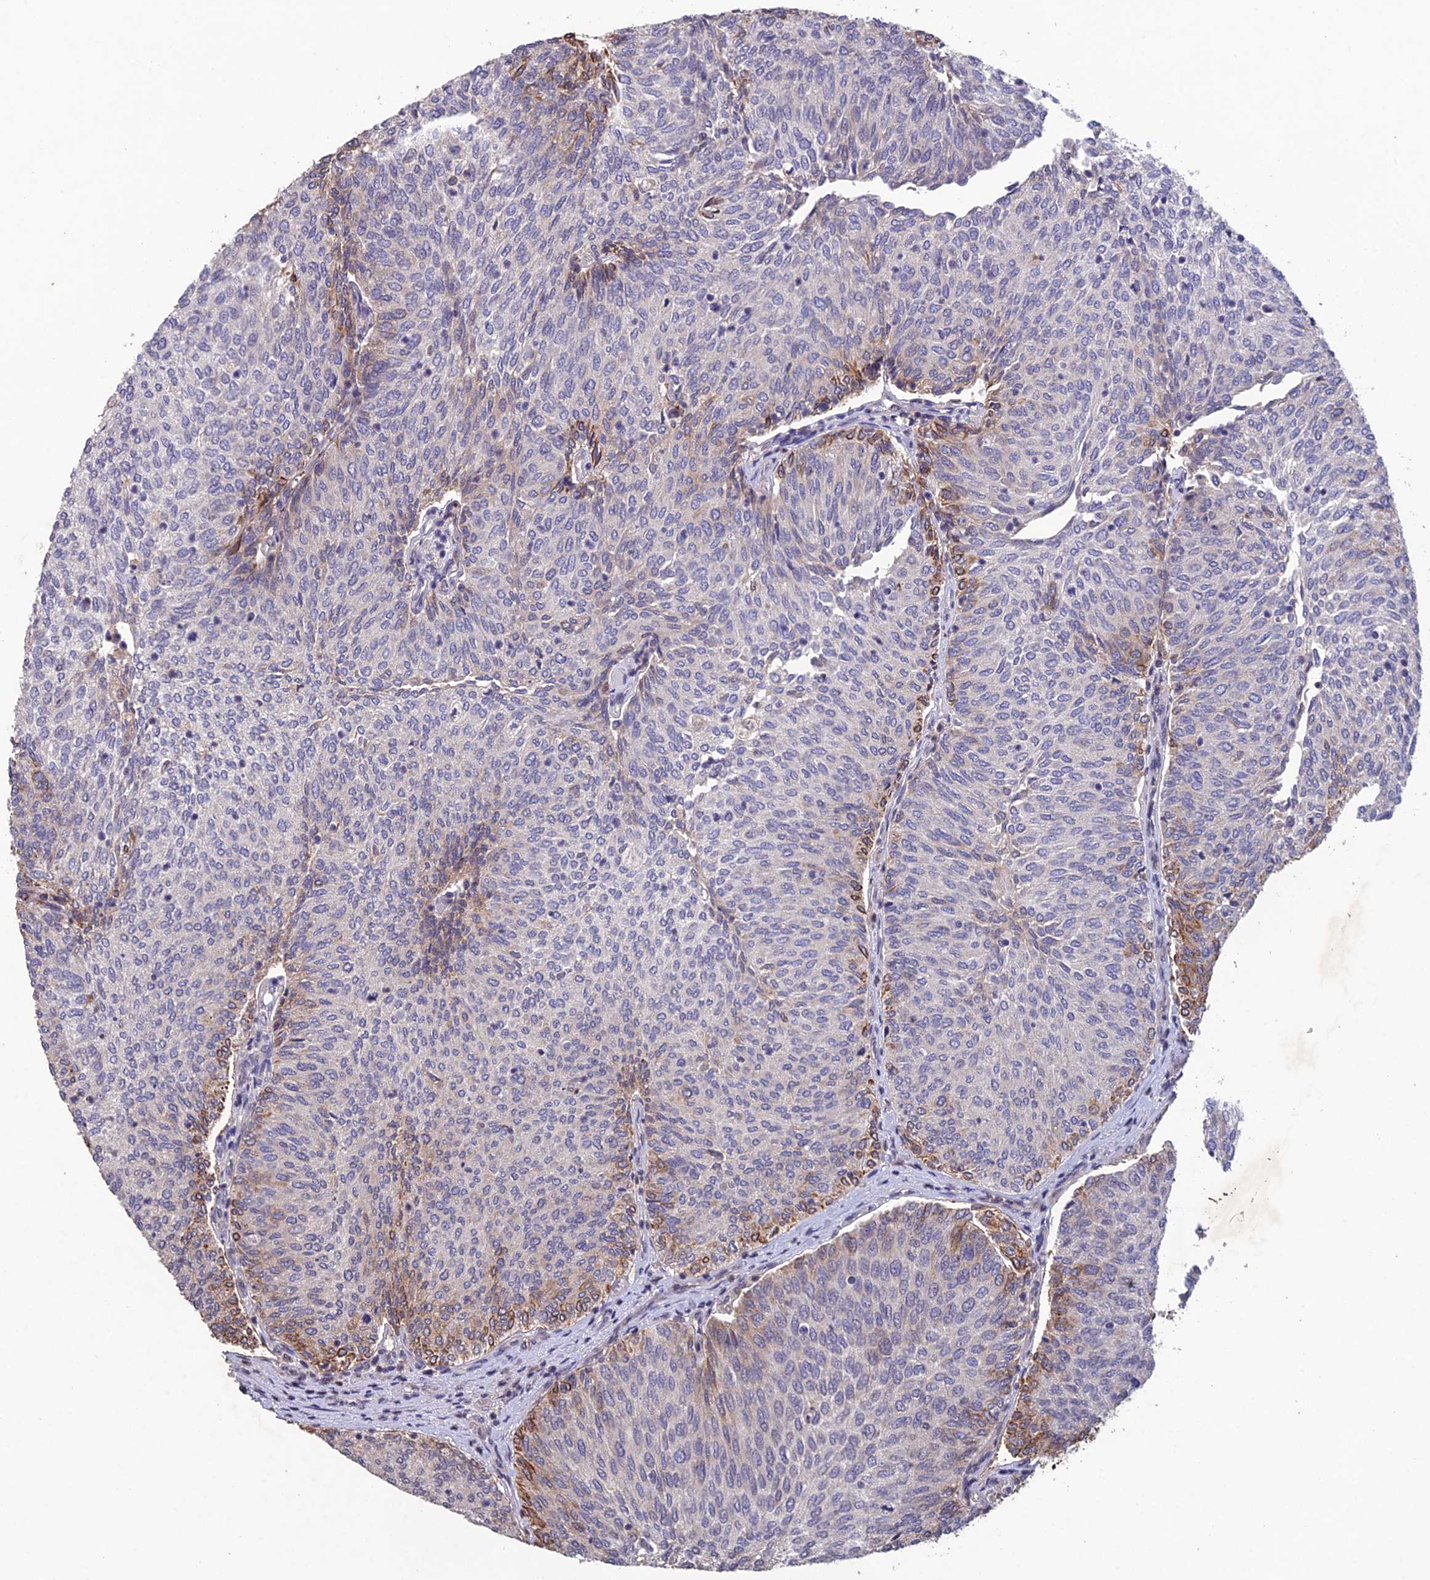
{"staining": {"intensity": "moderate", "quantity": "<25%", "location": "cytoplasmic/membranous"}, "tissue": "urothelial cancer", "cell_type": "Tumor cells", "image_type": "cancer", "snomed": [{"axis": "morphology", "description": "Urothelial carcinoma, High grade"}, {"axis": "topography", "description": "Urinary bladder"}], "caption": "Human urothelial cancer stained with a brown dye displays moderate cytoplasmic/membranous positive expression in approximately <25% of tumor cells.", "gene": "SLC39A13", "patient": {"sex": "female", "age": 79}}